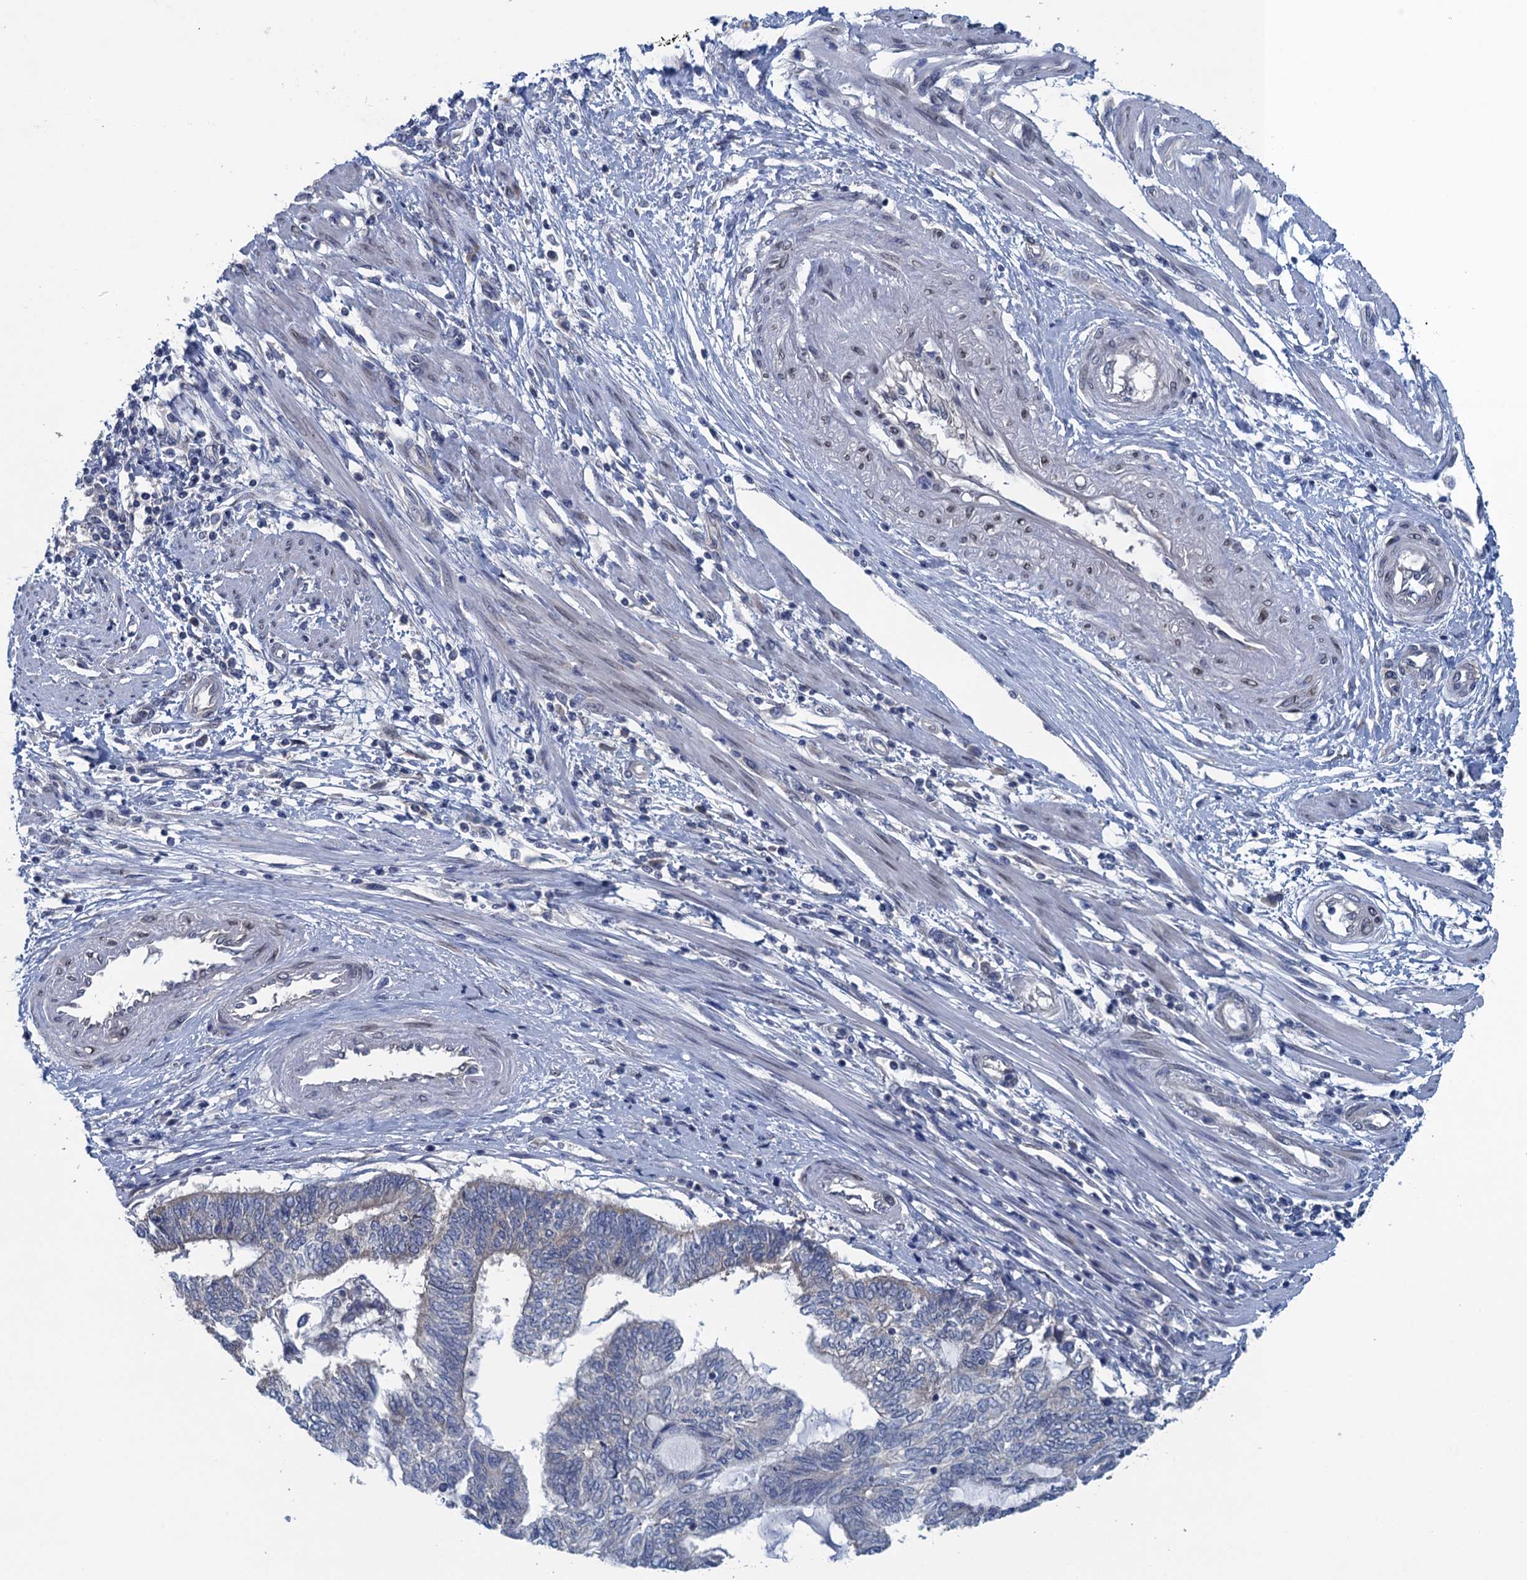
{"staining": {"intensity": "negative", "quantity": "none", "location": "none"}, "tissue": "endometrial cancer", "cell_type": "Tumor cells", "image_type": "cancer", "snomed": [{"axis": "morphology", "description": "Adenocarcinoma, NOS"}, {"axis": "topography", "description": "Uterus"}, {"axis": "topography", "description": "Endometrium"}], "caption": "Immunohistochemistry (IHC) of endometrial cancer (adenocarcinoma) displays no expression in tumor cells.", "gene": "CTU2", "patient": {"sex": "female", "age": 70}}